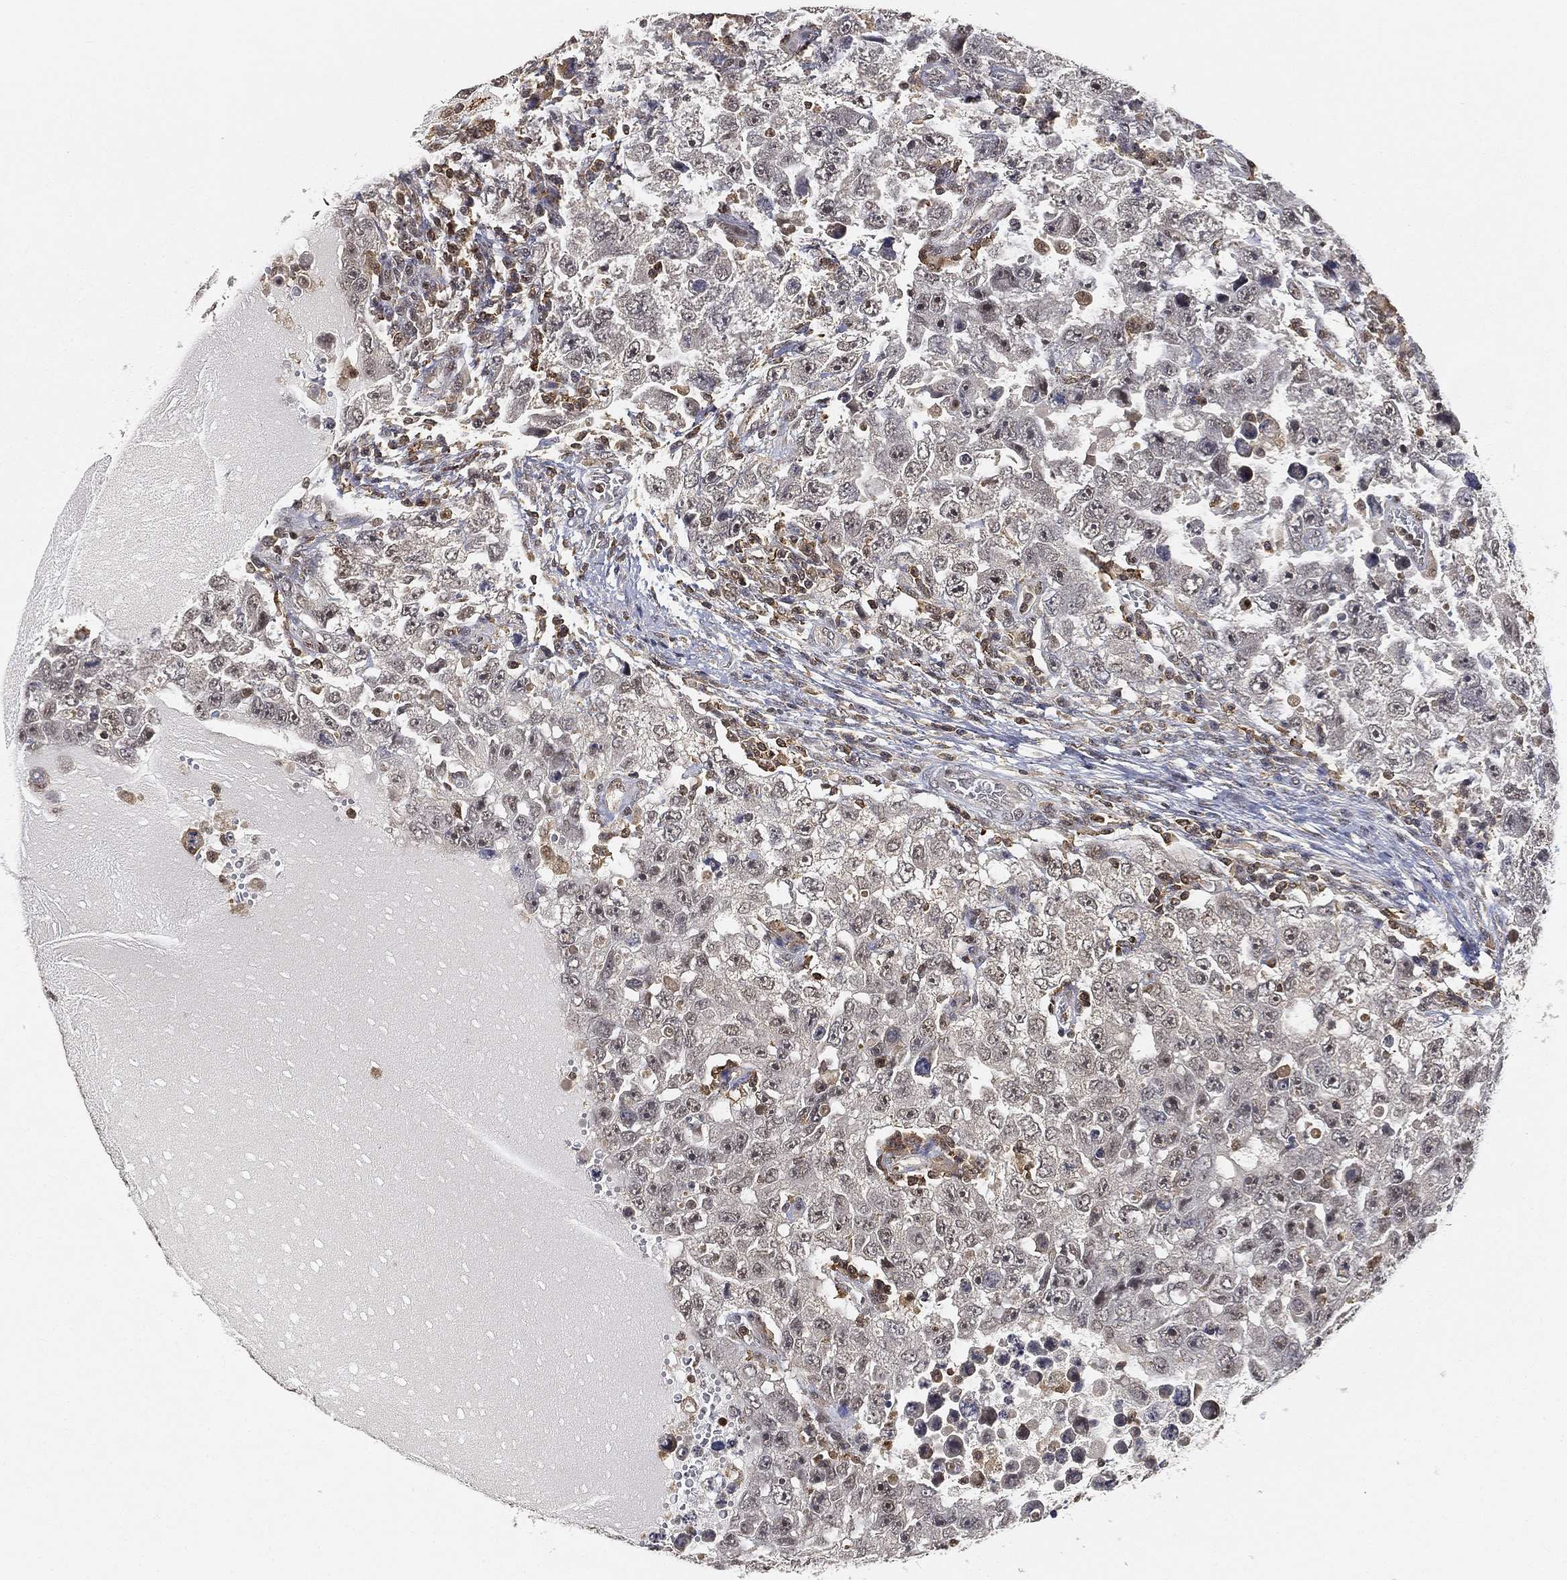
{"staining": {"intensity": "negative", "quantity": "none", "location": "none"}, "tissue": "testis cancer", "cell_type": "Tumor cells", "image_type": "cancer", "snomed": [{"axis": "morphology", "description": "Carcinoma, Embryonal, NOS"}, {"axis": "topography", "description": "Testis"}], "caption": "Testis cancer was stained to show a protein in brown. There is no significant staining in tumor cells.", "gene": "WDR26", "patient": {"sex": "male", "age": 26}}